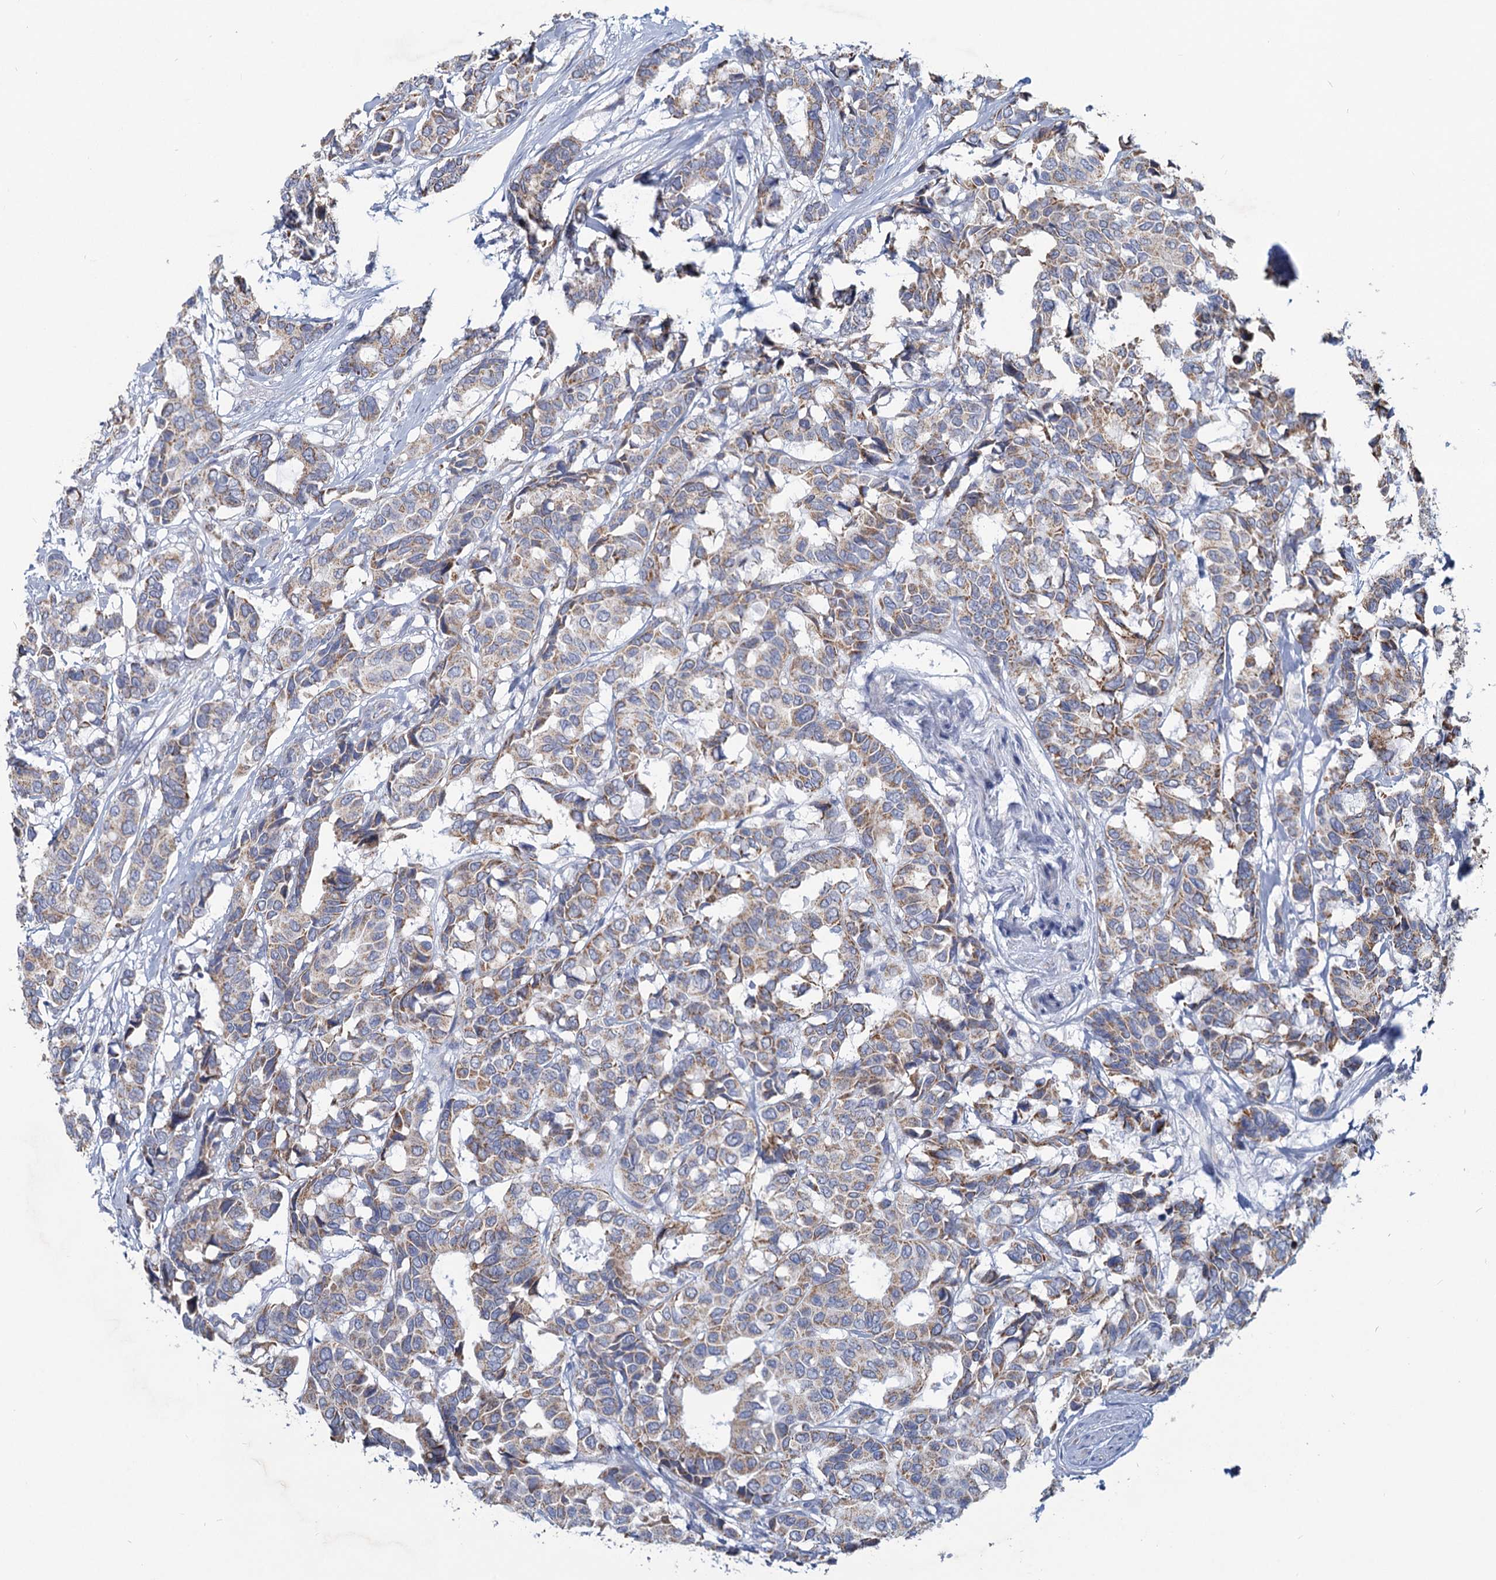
{"staining": {"intensity": "moderate", "quantity": "25%-75%", "location": "cytoplasmic/membranous"}, "tissue": "breast cancer", "cell_type": "Tumor cells", "image_type": "cancer", "snomed": [{"axis": "morphology", "description": "Duct carcinoma"}, {"axis": "topography", "description": "Breast"}], "caption": "This histopathology image reveals immunohistochemistry (IHC) staining of human breast cancer (infiltrating ductal carcinoma), with medium moderate cytoplasmic/membranous staining in approximately 25%-75% of tumor cells.", "gene": "NDUFC2", "patient": {"sex": "female", "age": 87}}